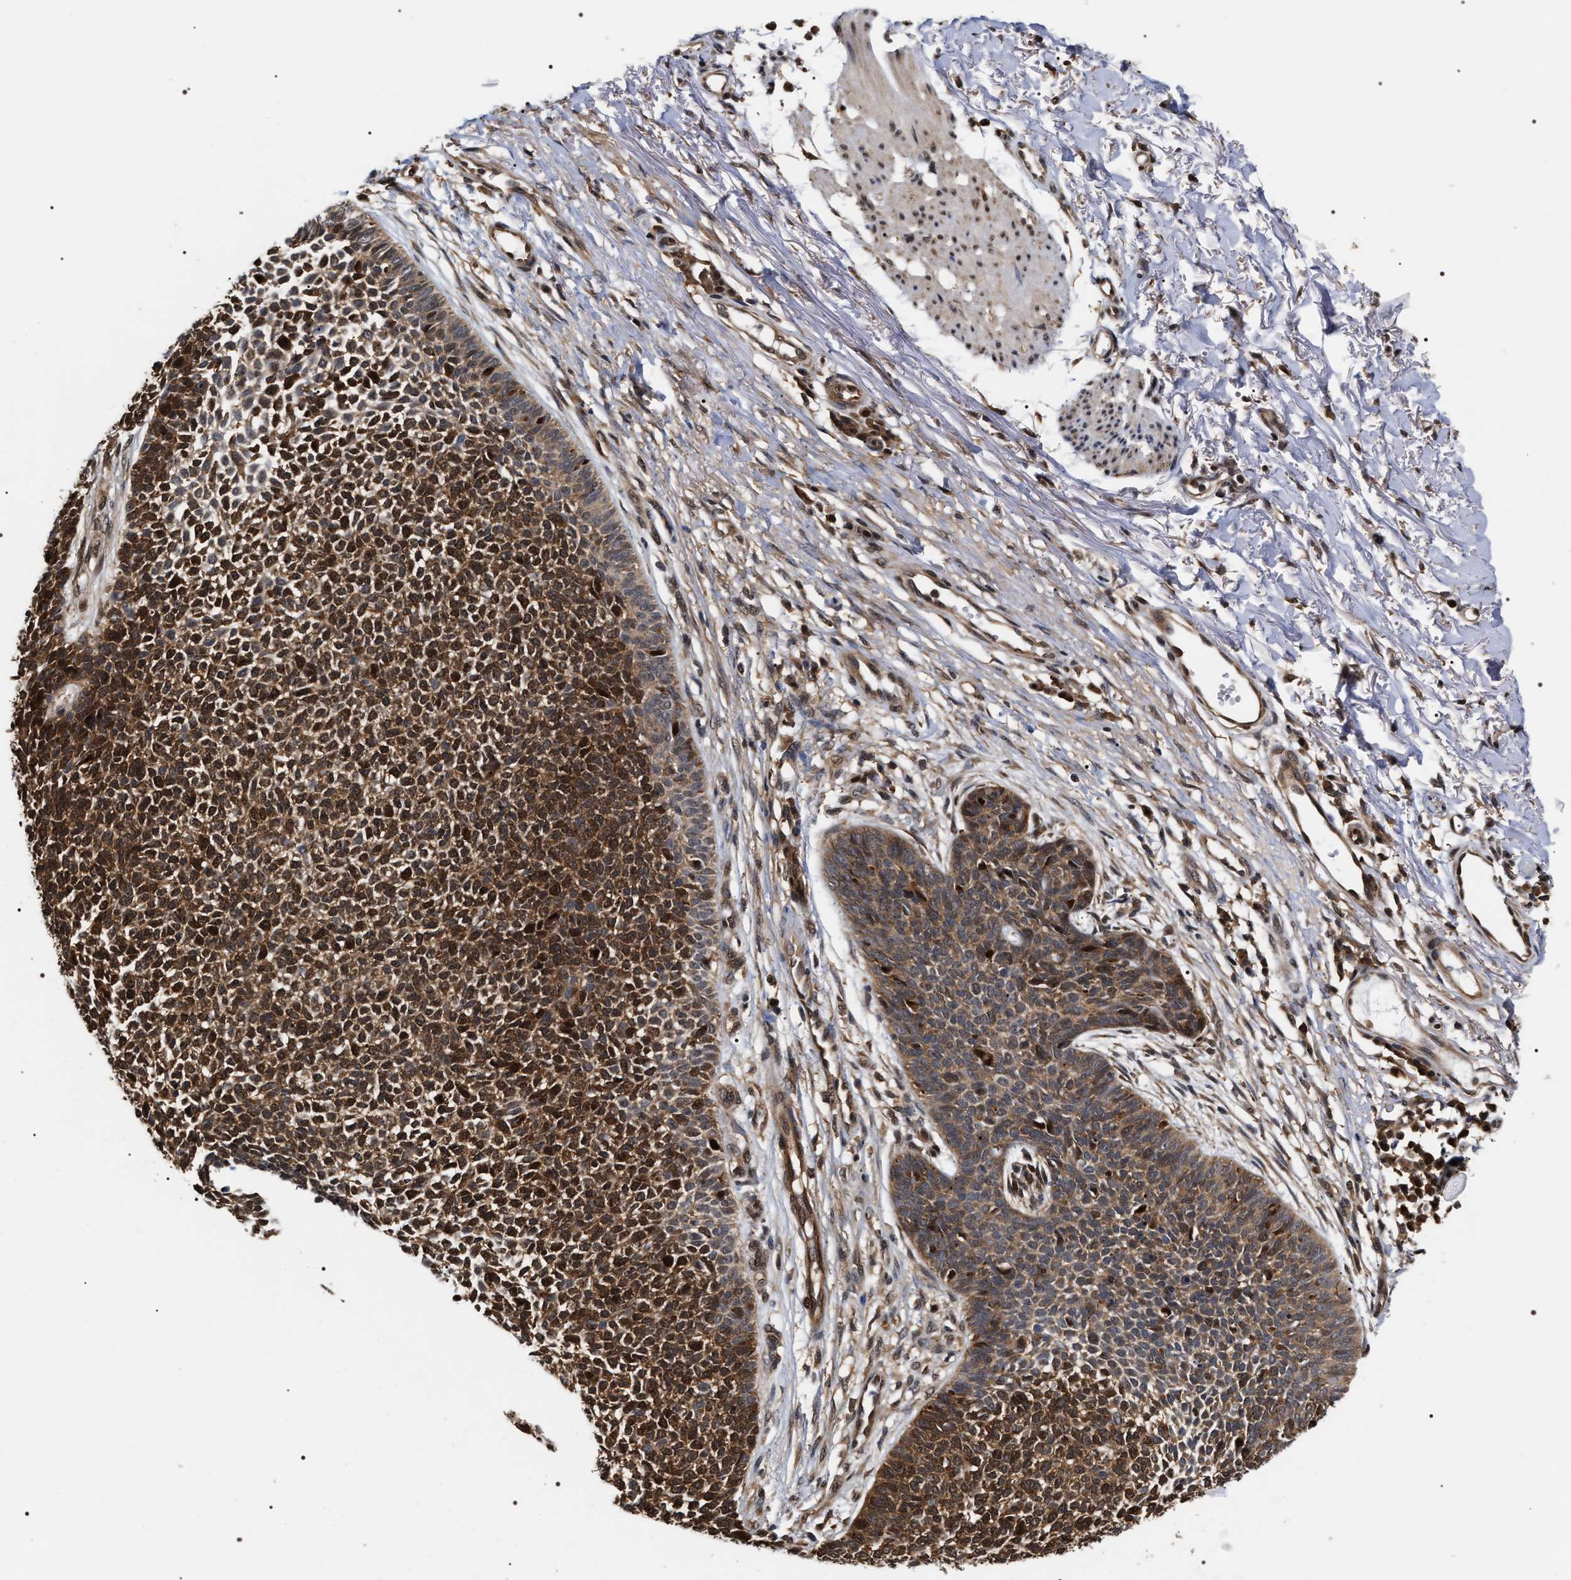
{"staining": {"intensity": "moderate", "quantity": ">75%", "location": "cytoplasmic/membranous,nuclear"}, "tissue": "skin cancer", "cell_type": "Tumor cells", "image_type": "cancer", "snomed": [{"axis": "morphology", "description": "Basal cell carcinoma"}, {"axis": "topography", "description": "Skin"}], "caption": "Basal cell carcinoma (skin) stained with a protein marker reveals moderate staining in tumor cells.", "gene": "BAG6", "patient": {"sex": "female", "age": 84}}